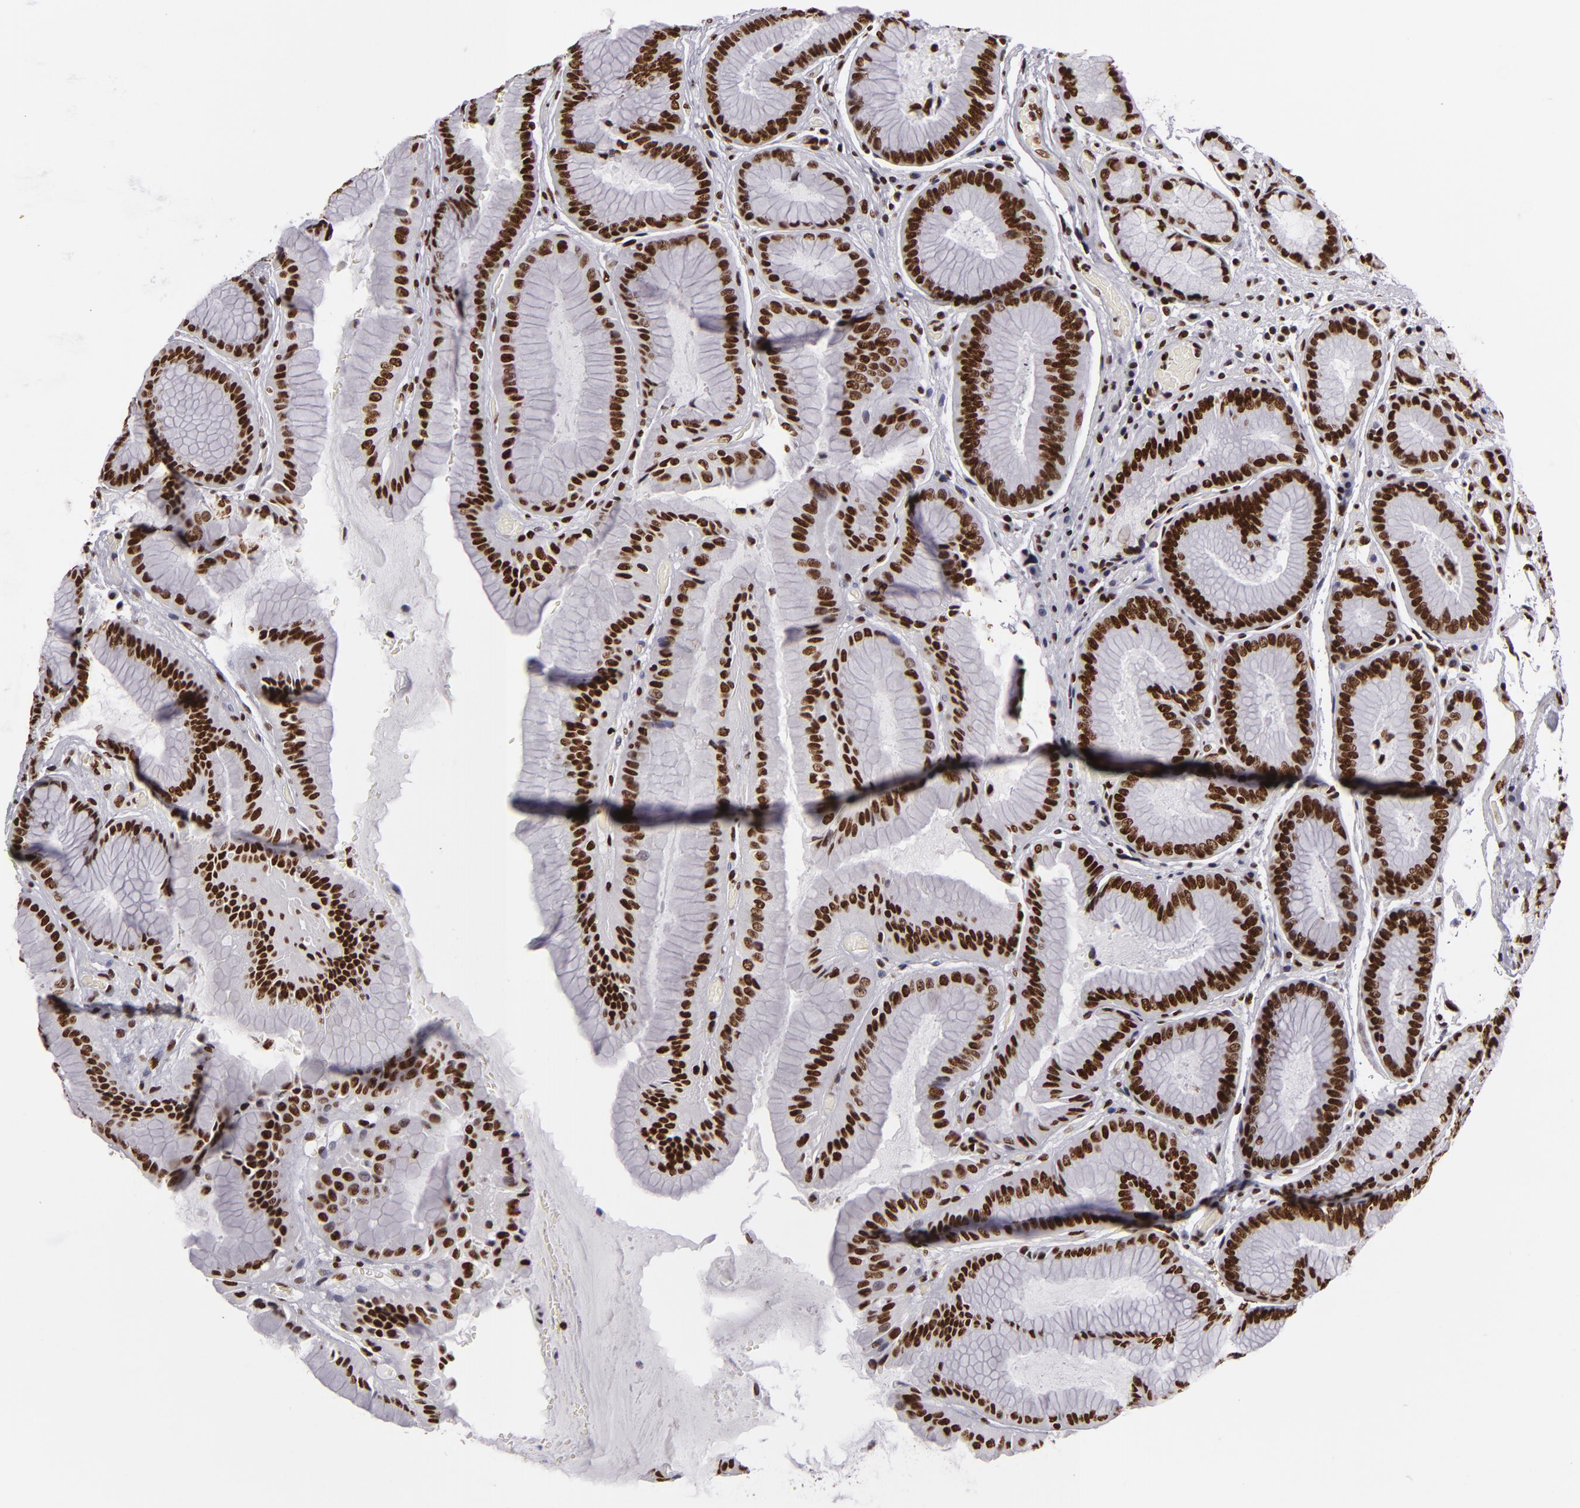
{"staining": {"intensity": "strong", "quantity": ">75%", "location": "nuclear"}, "tissue": "stomach", "cell_type": "Glandular cells", "image_type": "normal", "snomed": [{"axis": "morphology", "description": "Normal tissue, NOS"}, {"axis": "topography", "description": "Esophagus"}, {"axis": "topography", "description": "Stomach, upper"}], "caption": "A histopathology image showing strong nuclear expression in approximately >75% of glandular cells in benign stomach, as visualized by brown immunohistochemical staining.", "gene": "SAFB", "patient": {"sex": "male", "age": 47}}